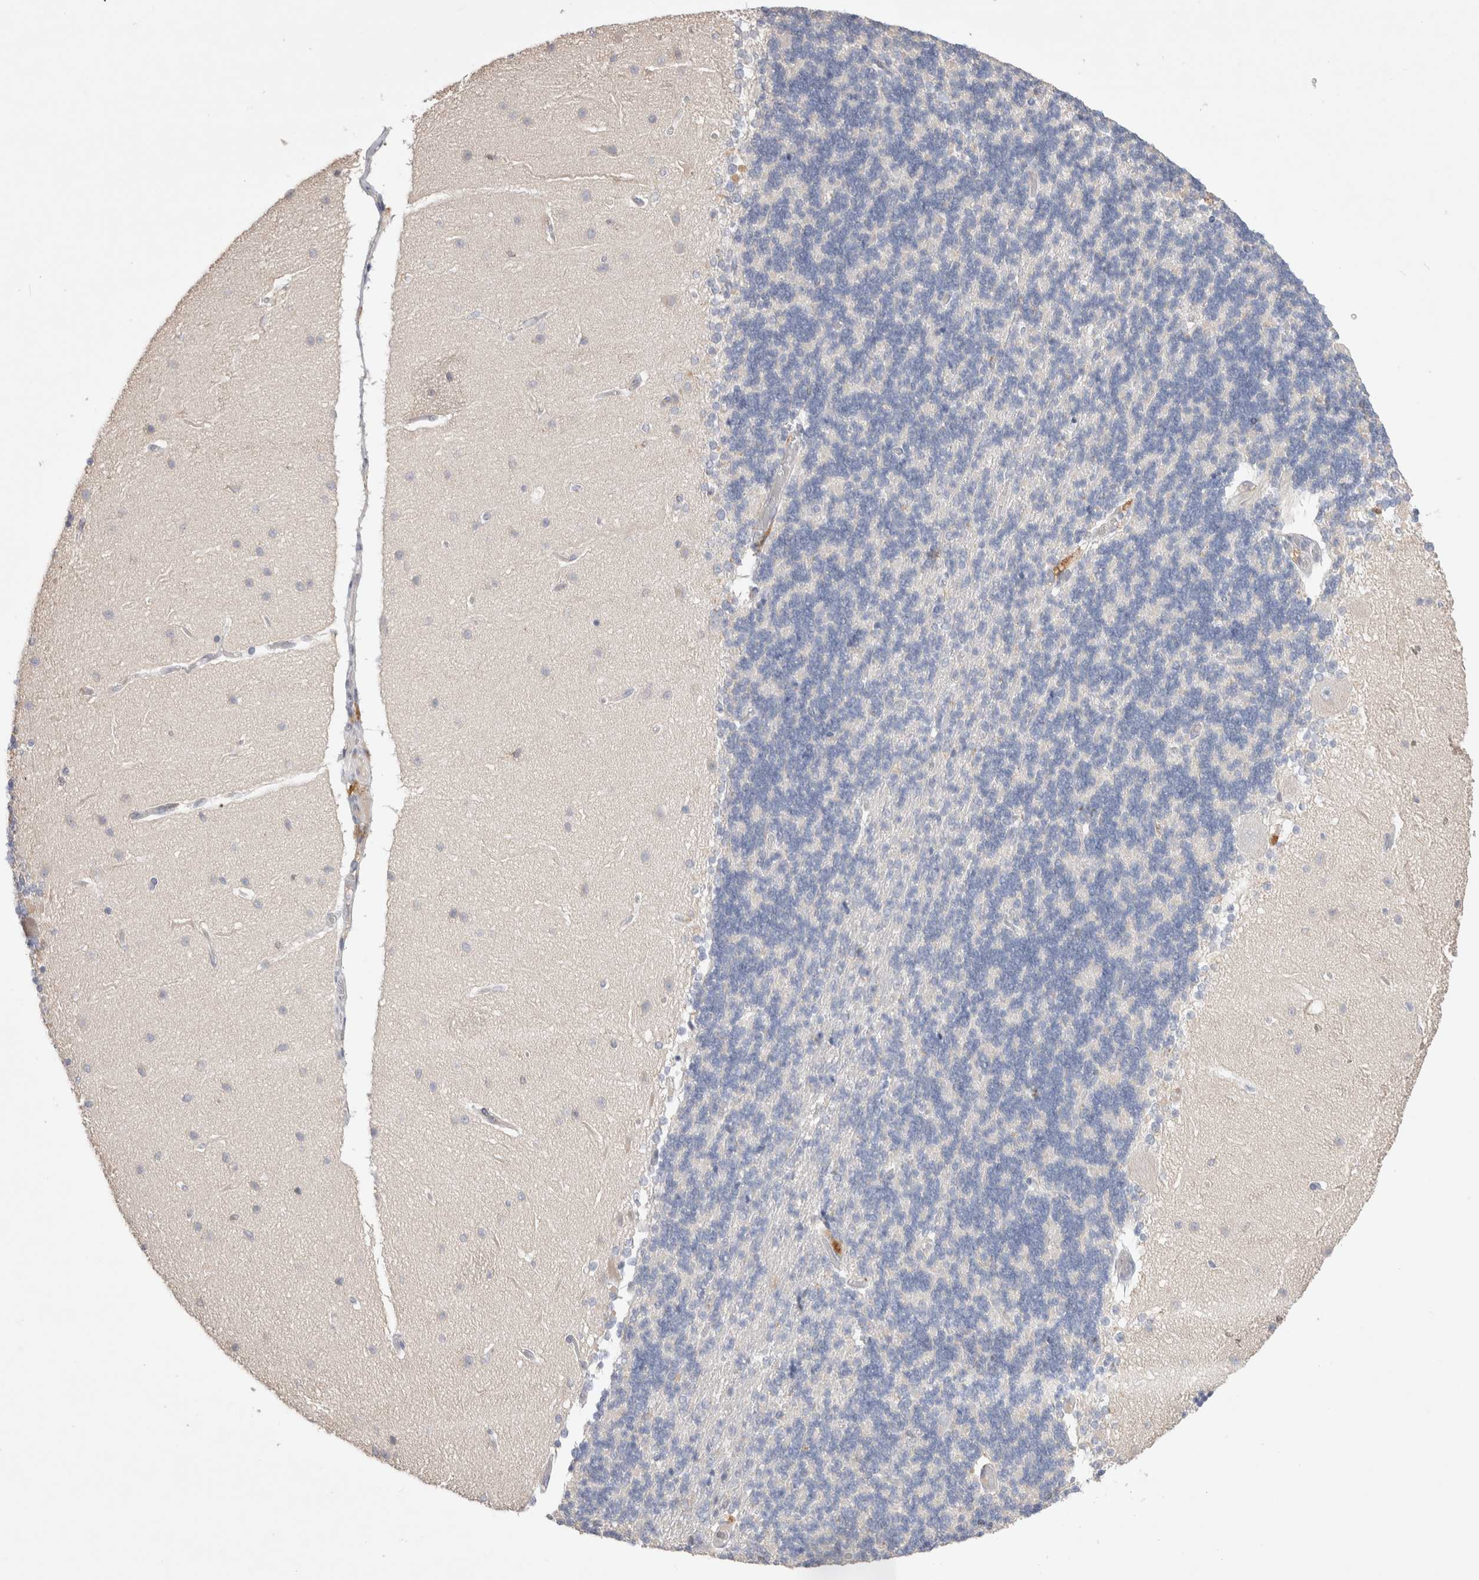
{"staining": {"intensity": "negative", "quantity": "none", "location": "none"}, "tissue": "cerebellum", "cell_type": "Cells in granular layer", "image_type": "normal", "snomed": [{"axis": "morphology", "description": "Normal tissue, NOS"}, {"axis": "topography", "description": "Cerebellum"}], "caption": "This is an immunohistochemistry photomicrograph of unremarkable human cerebellum. There is no staining in cells in granular layer.", "gene": "HPGDS", "patient": {"sex": "female", "age": 54}}